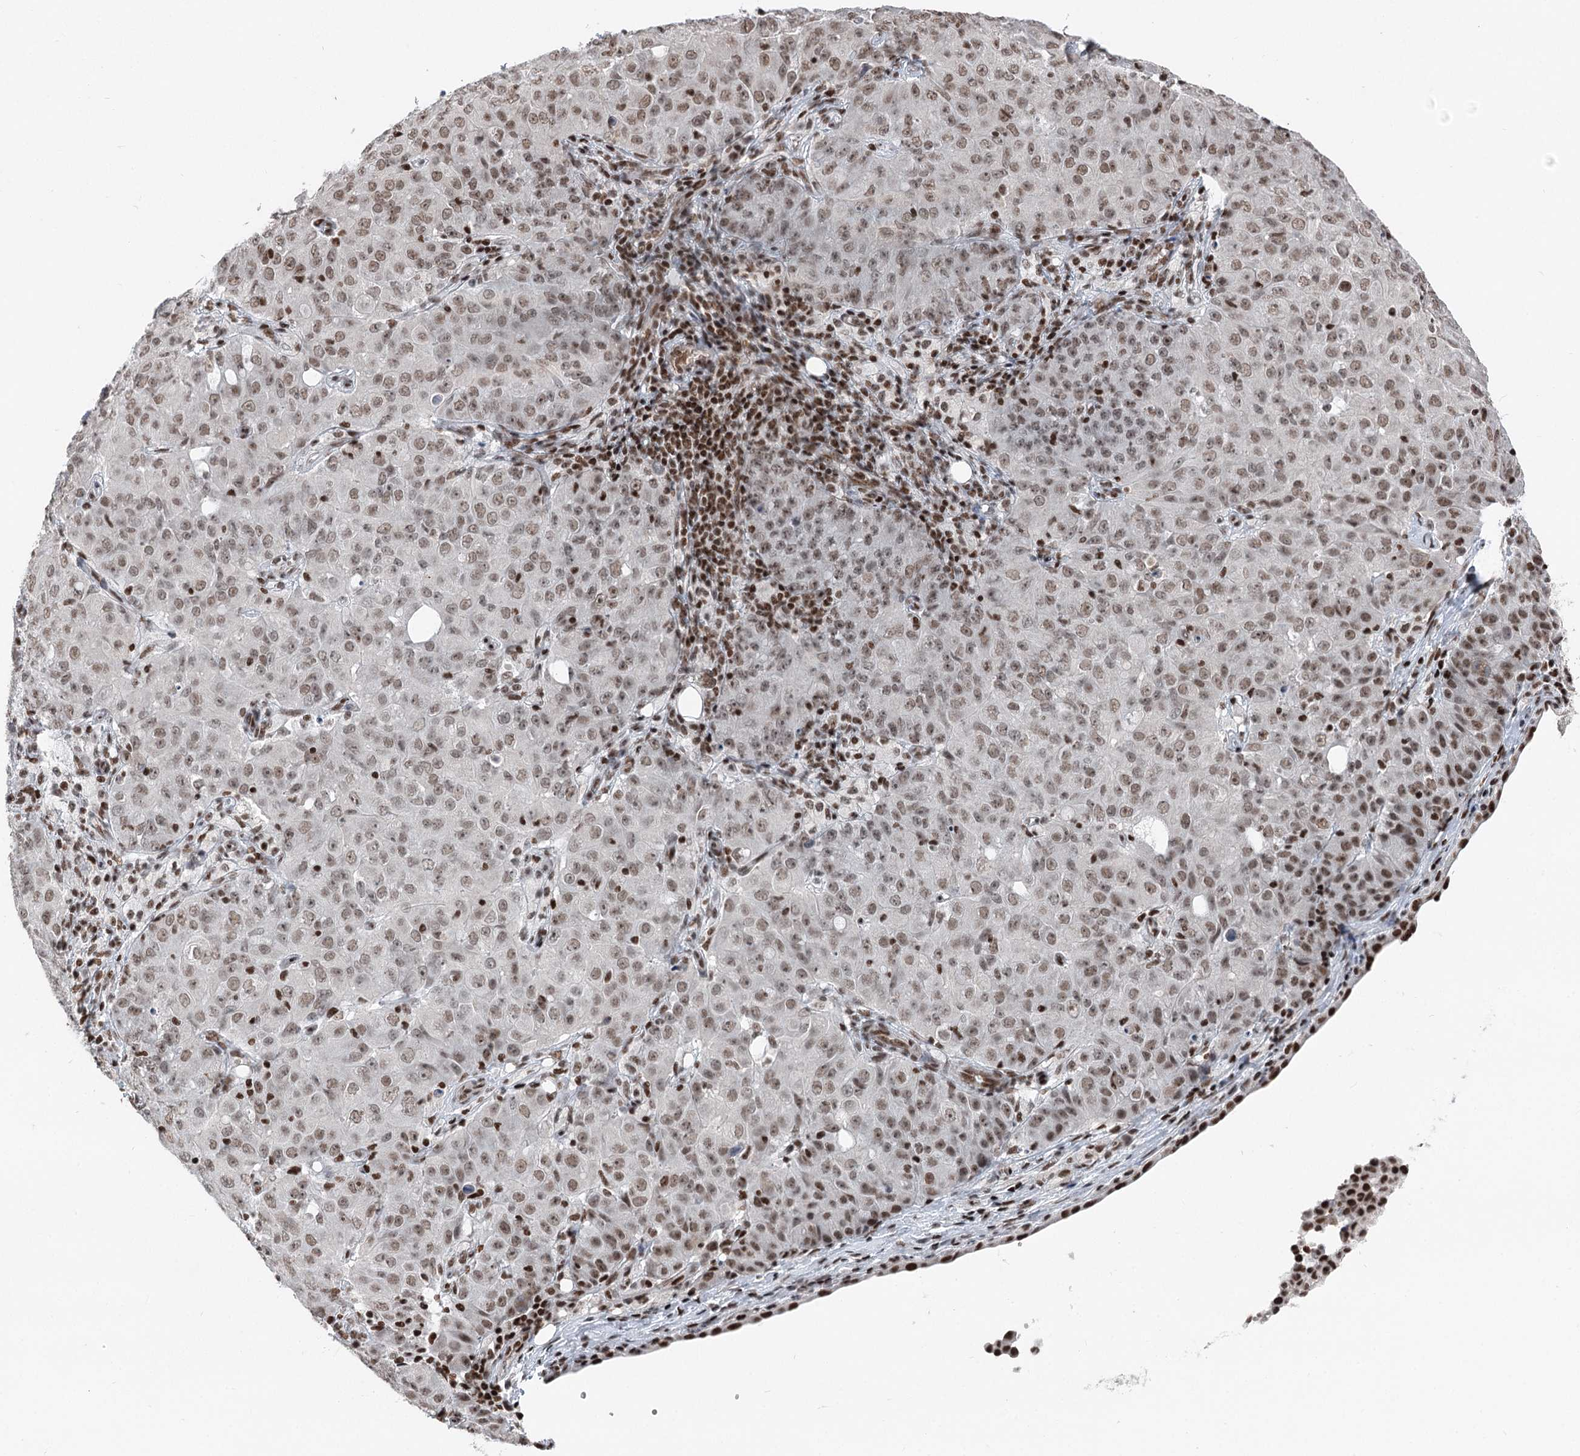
{"staining": {"intensity": "moderate", "quantity": ">75%", "location": "nuclear"}, "tissue": "ovarian cancer", "cell_type": "Tumor cells", "image_type": "cancer", "snomed": [{"axis": "morphology", "description": "Carcinoma, endometroid"}, {"axis": "topography", "description": "Ovary"}], "caption": "IHC (DAB) staining of ovarian cancer demonstrates moderate nuclear protein staining in approximately >75% of tumor cells.", "gene": "CGGBP1", "patient": {"sex": "female", "age": 42}}